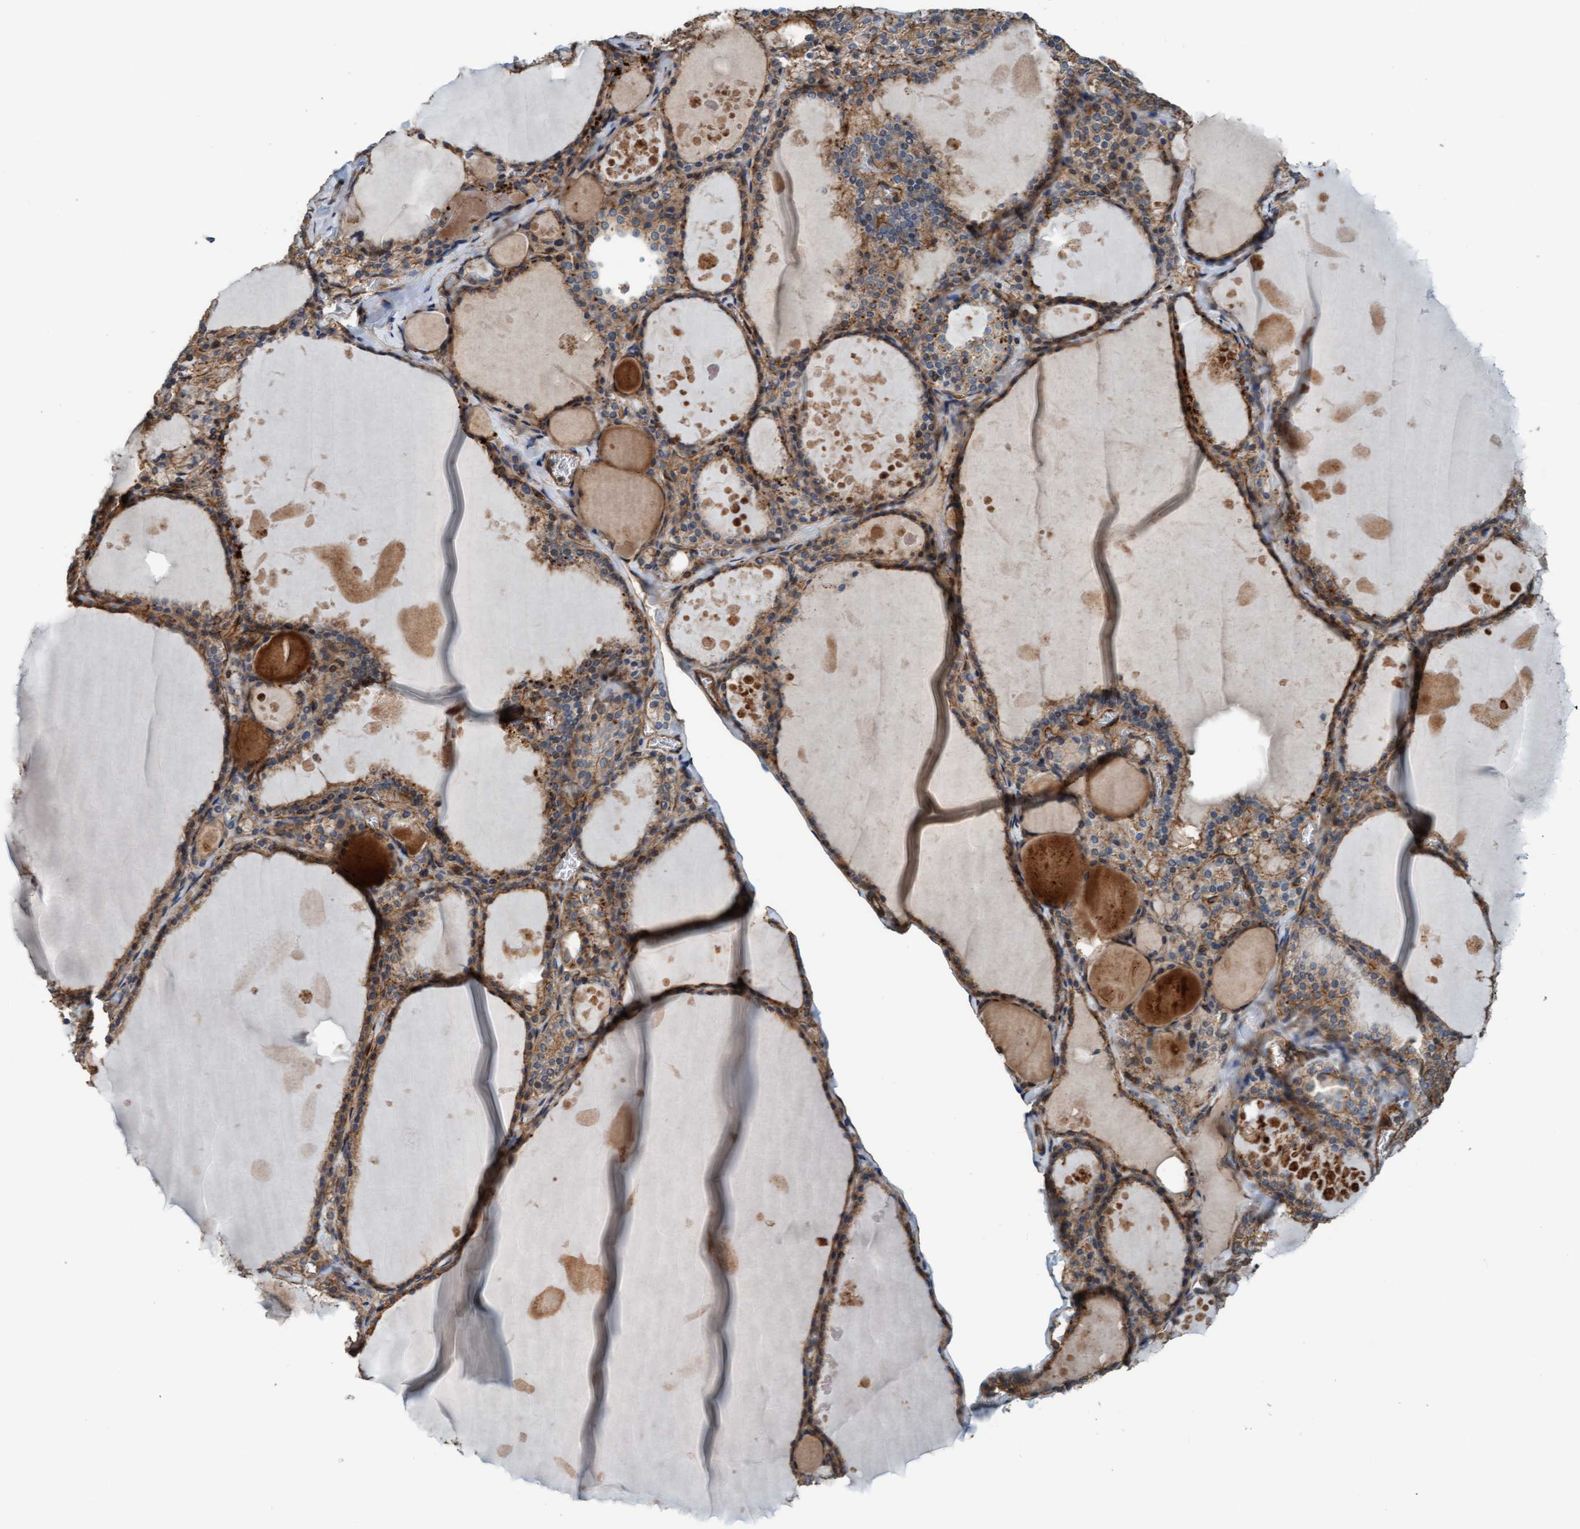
{"staining": {"intensity": "moderate", "quantity": ">75%", "location": "cytoplasmic/membranous"}, "tissue": "thyroid gland", "cell_type": "Glandular cells", "image_type": "normal", "snomed": [{"axis": "morphology", "description": "Normal tissue, NOS"}, {"axis": "topography", "description": "Thyroid gland"}], "caption": "Approximately >75% of glandular cells in benign human thyroid gland display moderate cytoplasmic/membranous protein staining as visualized by brown immunohistochemical staining.", "gene": "STXBP4", "patient": {"sex": "male", "age": 56}}